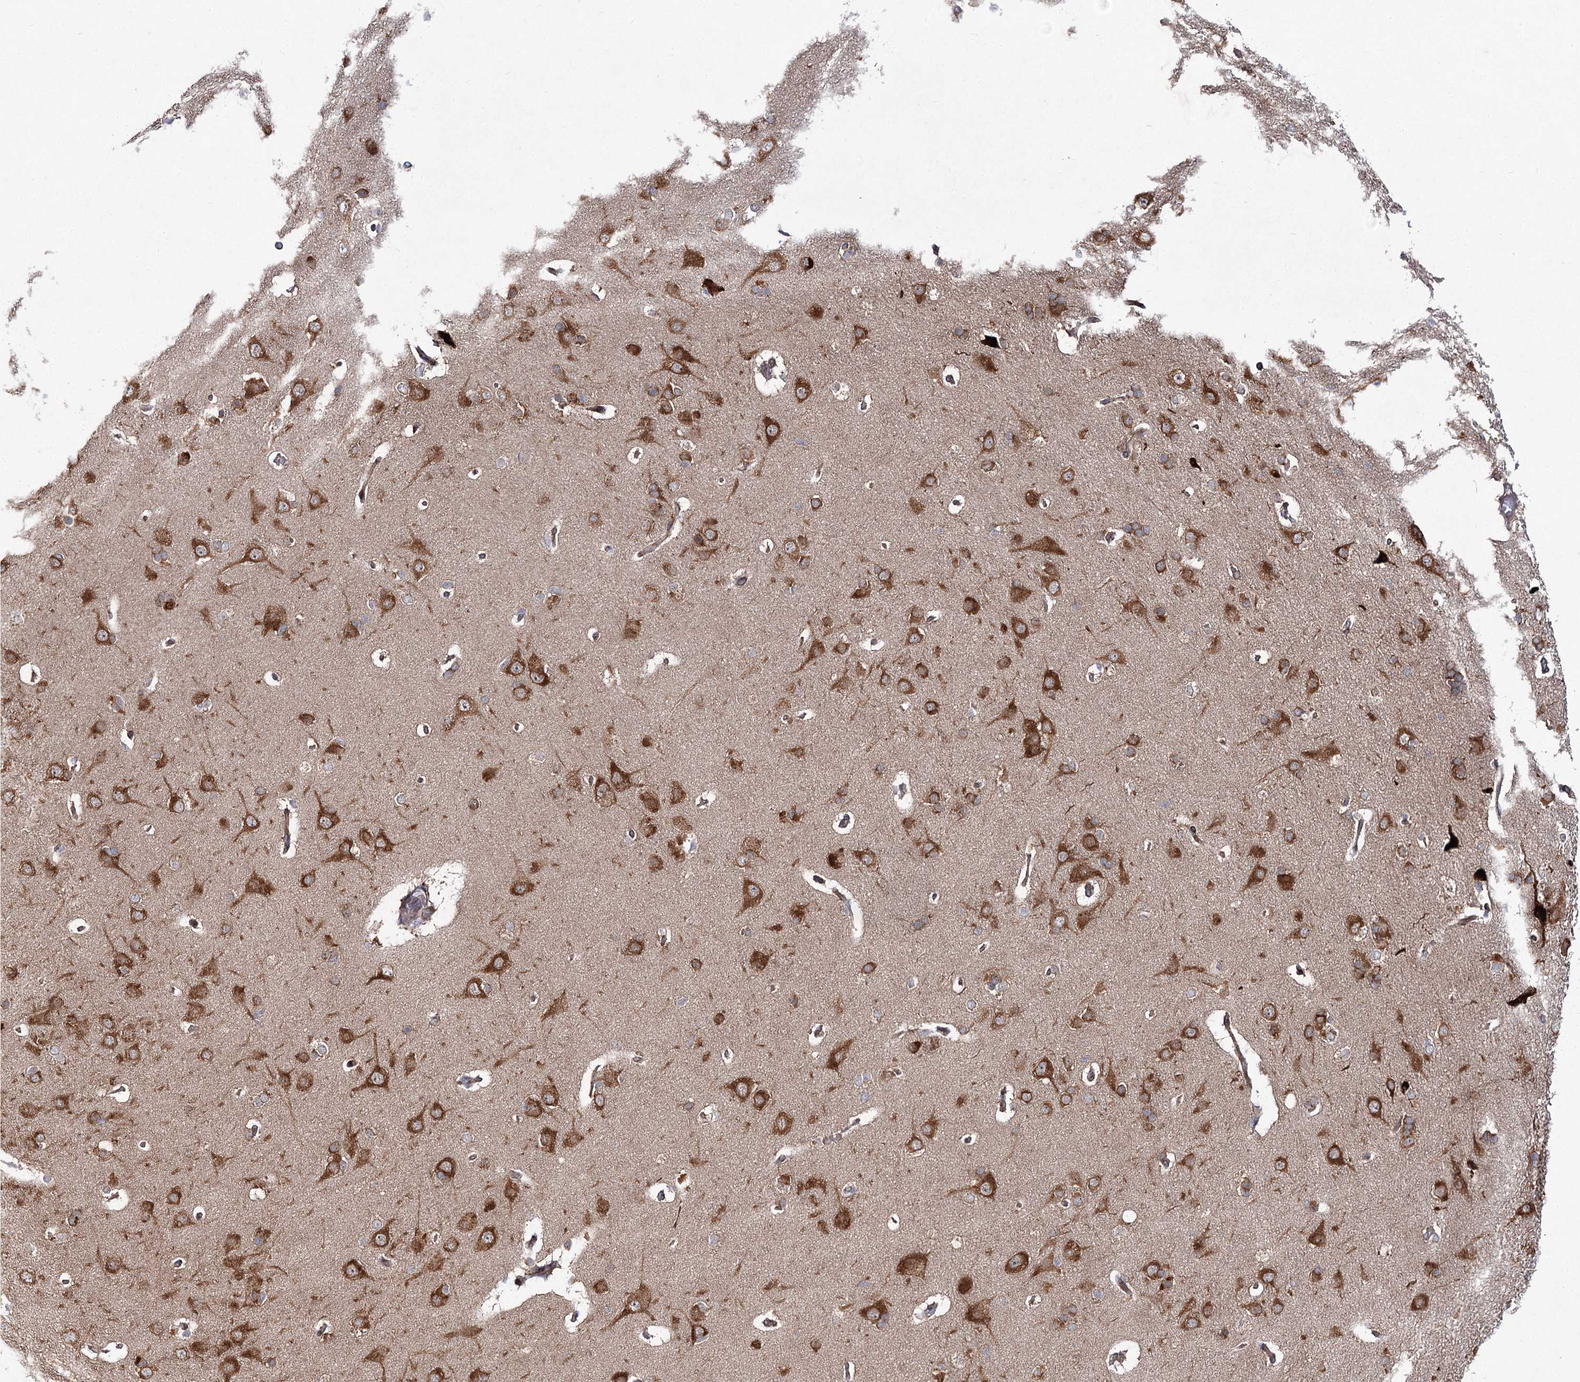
{"staining": {"intensity": "moderate", "quantity": ">75%", "location": "cytoplasmic/membranous"}, "tissue": "cerebral cortex", "cell_type": "Endothelial cells", "image_type": "normal", "snomed": [{"axis": "morphology", "description": "Normal tissue, NOS"}, {"axis": "topography", "description": "Cerebral cortex"}], "caption": "An immunohistochemistry (IHC) histopathology image of benign tissue is shown. Protein staining in brown labels moderate cytoplasmic/membranous positivity in cerebral cortex within endothelial cells.", "gene": "VWA2", "patient": {"sex": "male", "age": 62}}